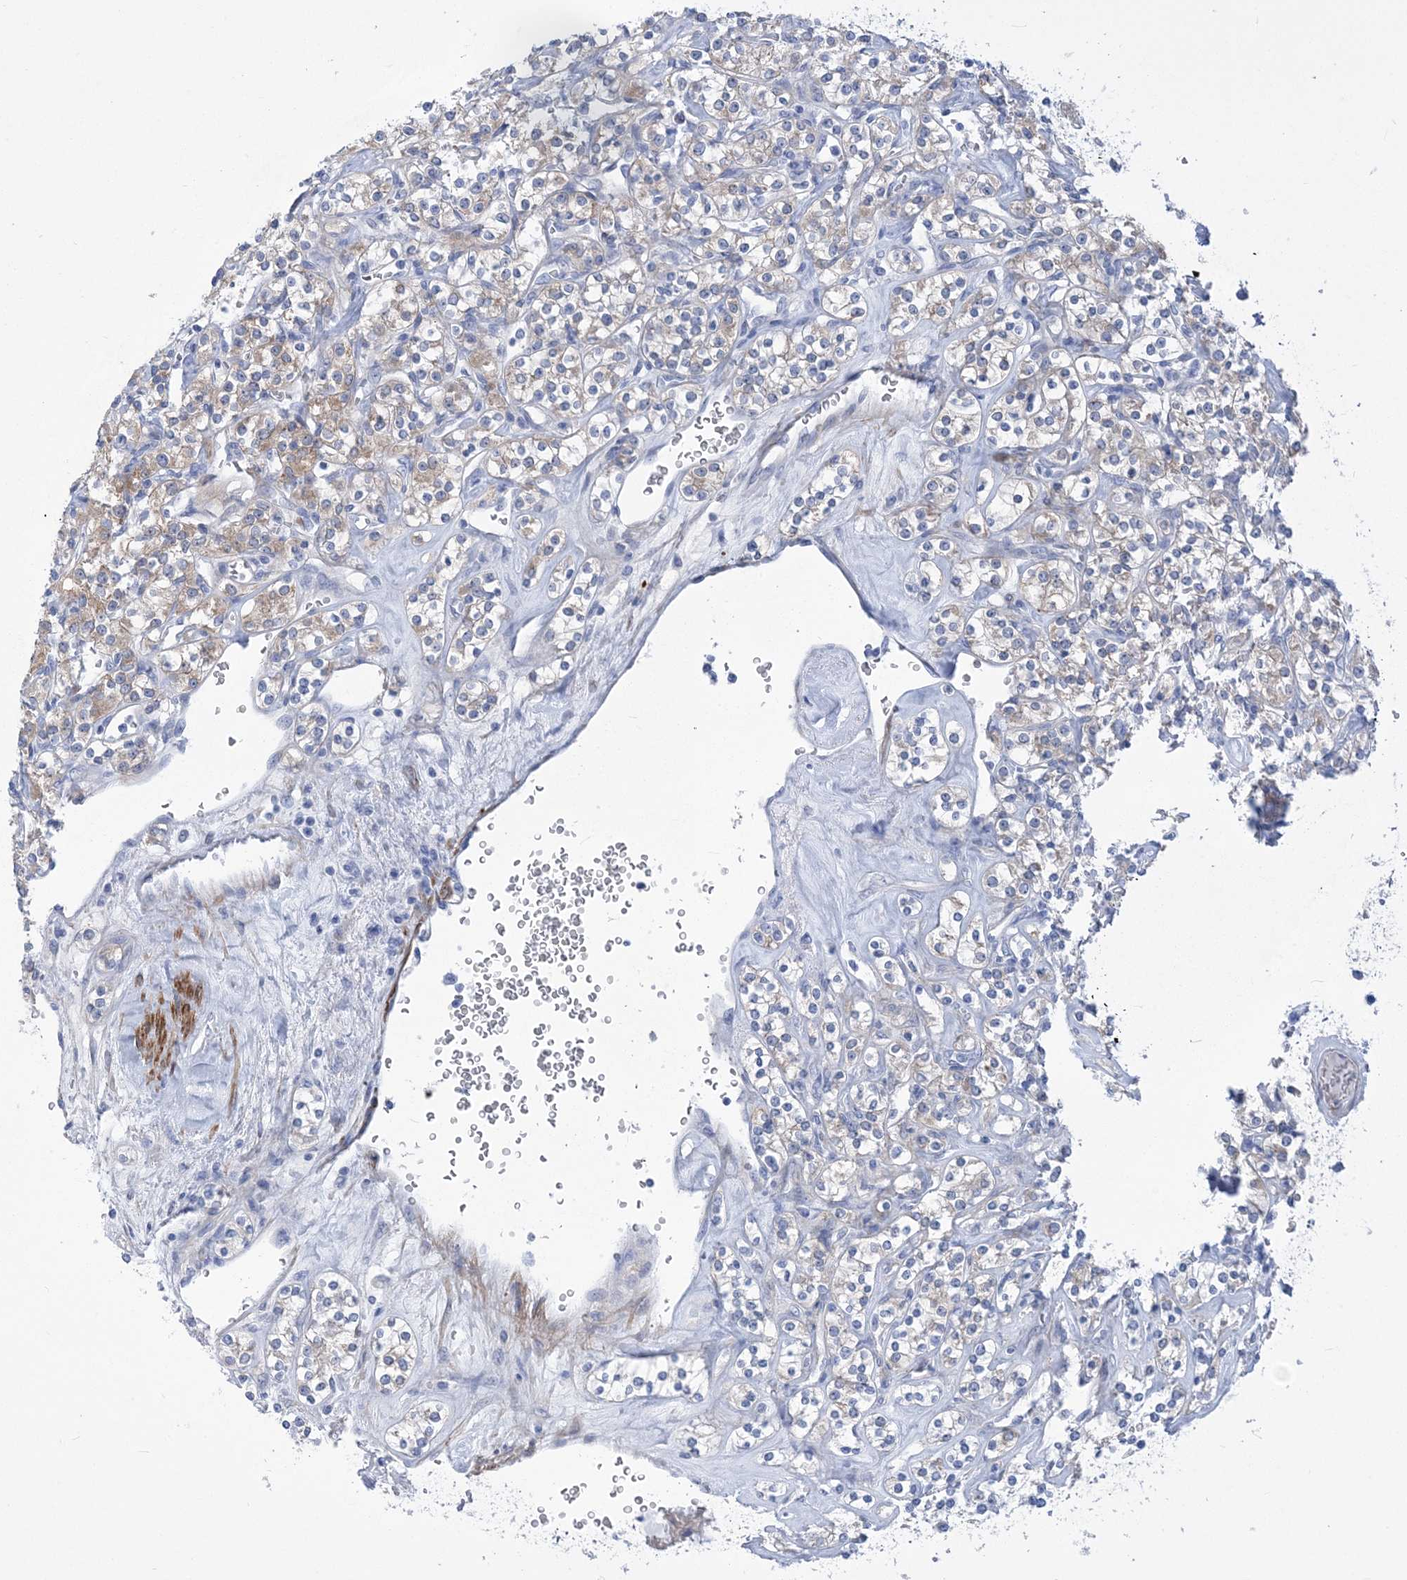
{"staining": {"intensity": "weak", "quantity": "25%-75%", "location": "cytoplasmic/membranous"}, "tissue": "renal cancer", "cell_type": "Tumor cells", "image_type": "cancer", "snomed": [{"axis": "morphology", "description": "Adenocarcinoma, NOS"}, {"axis": "topography", "description": "Kidney"}], "caption": "Weak cytoplasmic/membranous positivity is appreciated in about 25%-75% of tumor cells in renal adenocarcinoma. (DAB (3,3'-diaminobenzidine) IHC with brightfield microscopy, high magnification).", "gene": "WDR74", "patient": {"sex": "male", "age": 77}}